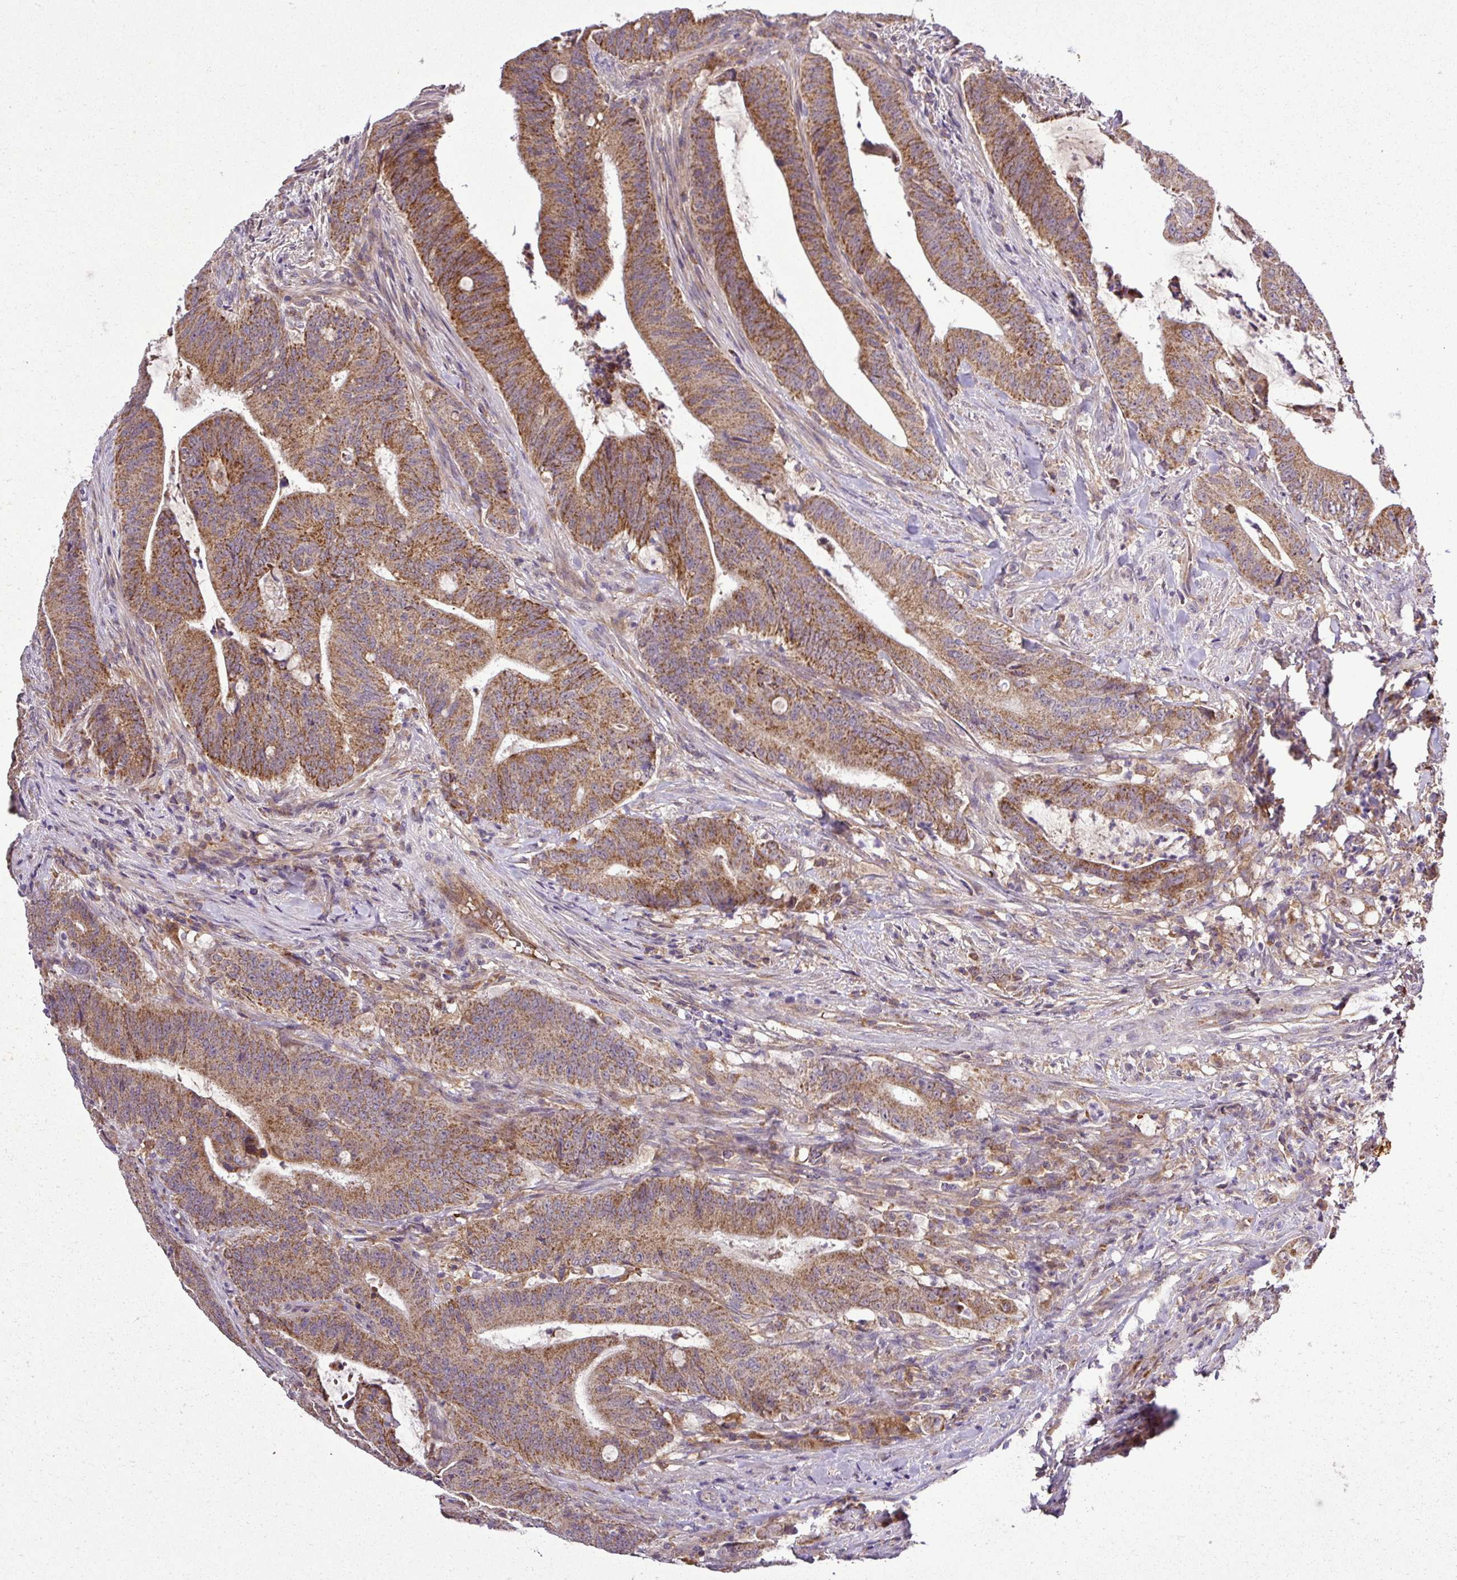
{"staining": {"intensity": "moderate", "quantity": ">75%", "location": "cytoplasmic/membranous"}, "tissue": "colorectal cancer", "cell_type": "Tumor cells", "image_type": "cancer", "snomed": [{"axis": "morphology", "description": "Adenocarcinoma, NOS"}, {"axis": "topography", "description": "Colon"}], "caption": "Immunohistochemistry (IHC) of human colorectal cancer (adenocarcinoma) exhibits medium levels of moderate cytoplasmic/membranous staining in approximately >75% of tumor cells. Nuclei are stained in blue.", "gene": "ZNF513", "patient": {"sex": "female", "age": 43}}